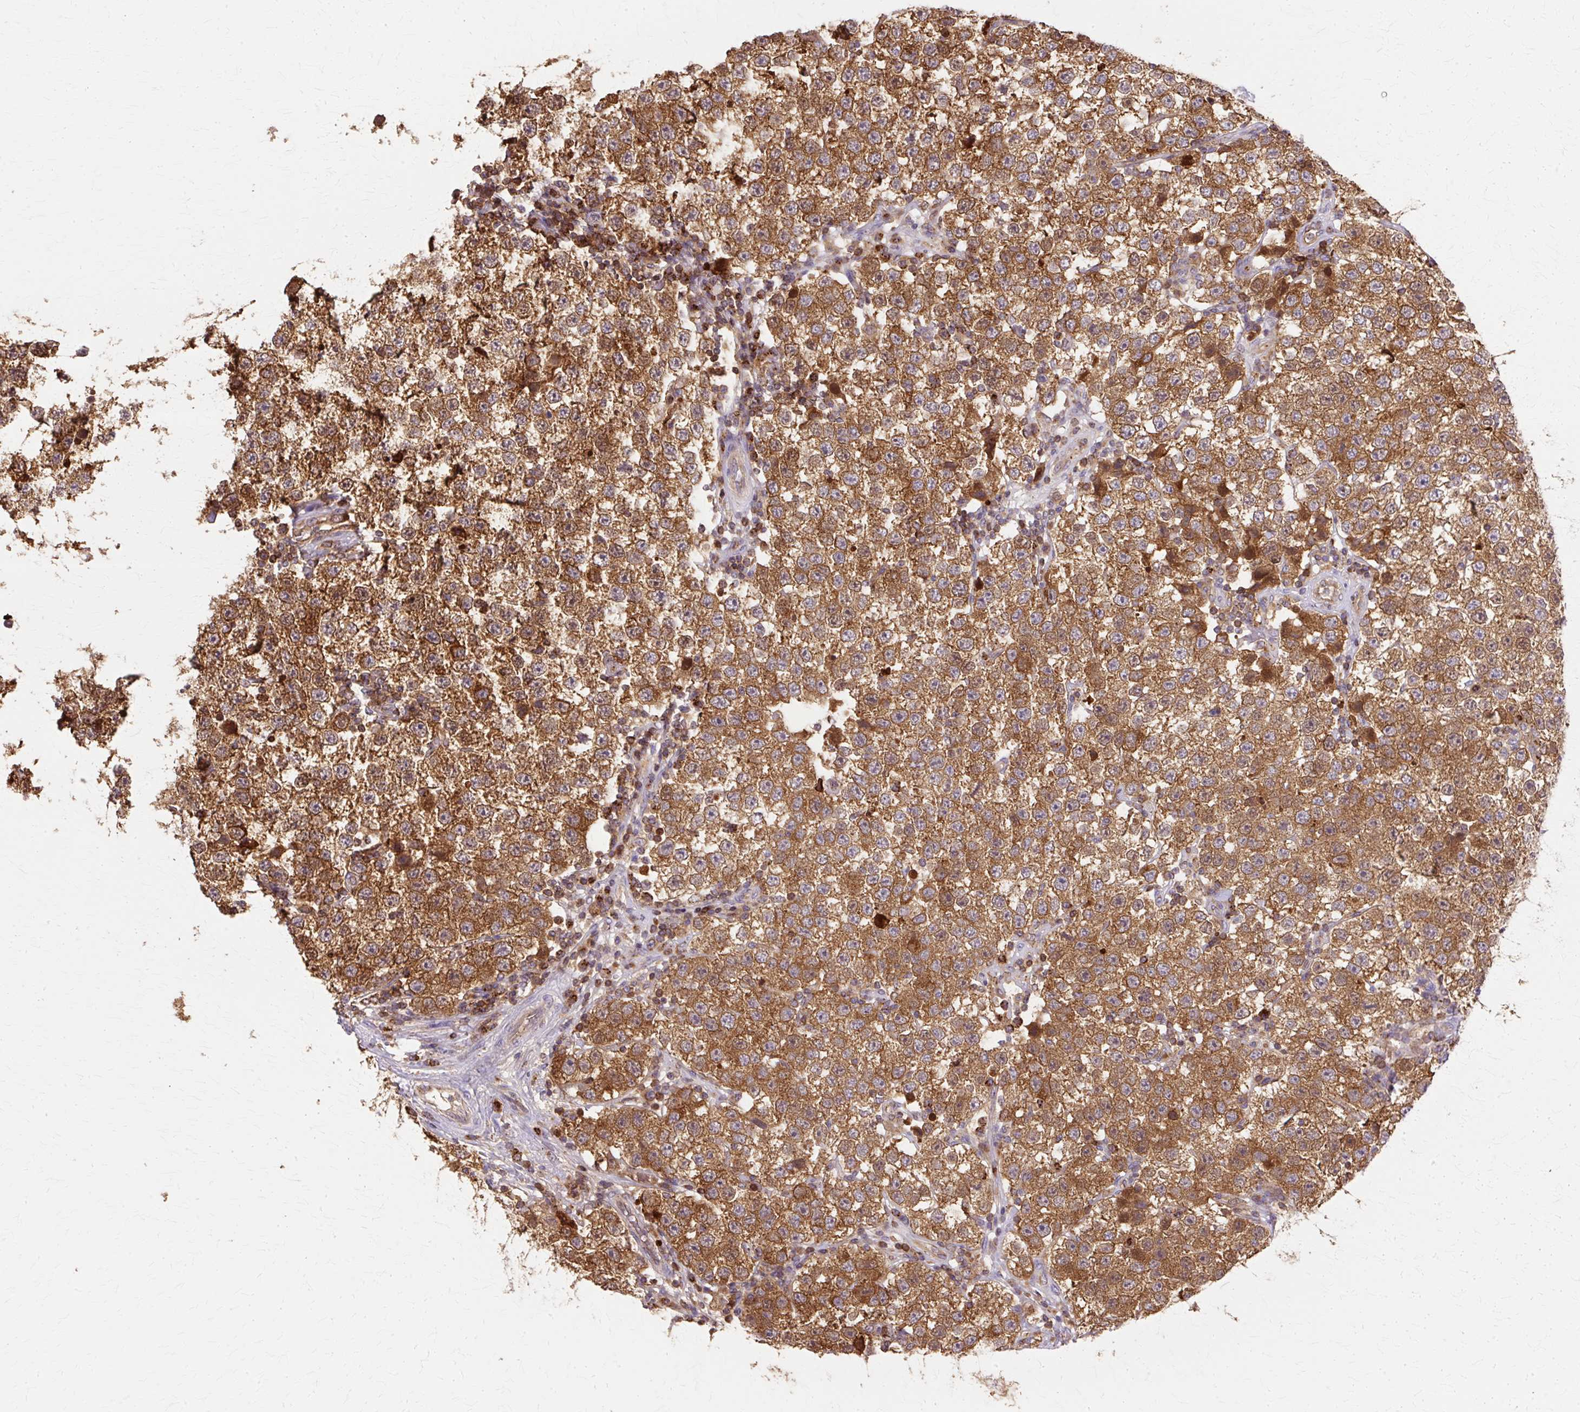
{"staining": {"intensity": "strong", "quantity": ">75%", "location": "cytoplasmic/membranous"}, "tissue": "testis cancer", "cell_type": "Tumor cells", "image_type": "cancer", "snomed": [{"axis": "morphology", "description": "Seminoma, NOS"}, {"axis": "topography", "description": "Testis"}], "caption": "This histopathology image shows immunohistochemistry (IHC) staining of human seminoma (testis), with high strong cytoplasmic/membranous expression in approximately >75% of tumor cells.", "gene": "COPB1", "patient": {"sex": "male", "age": 34}}